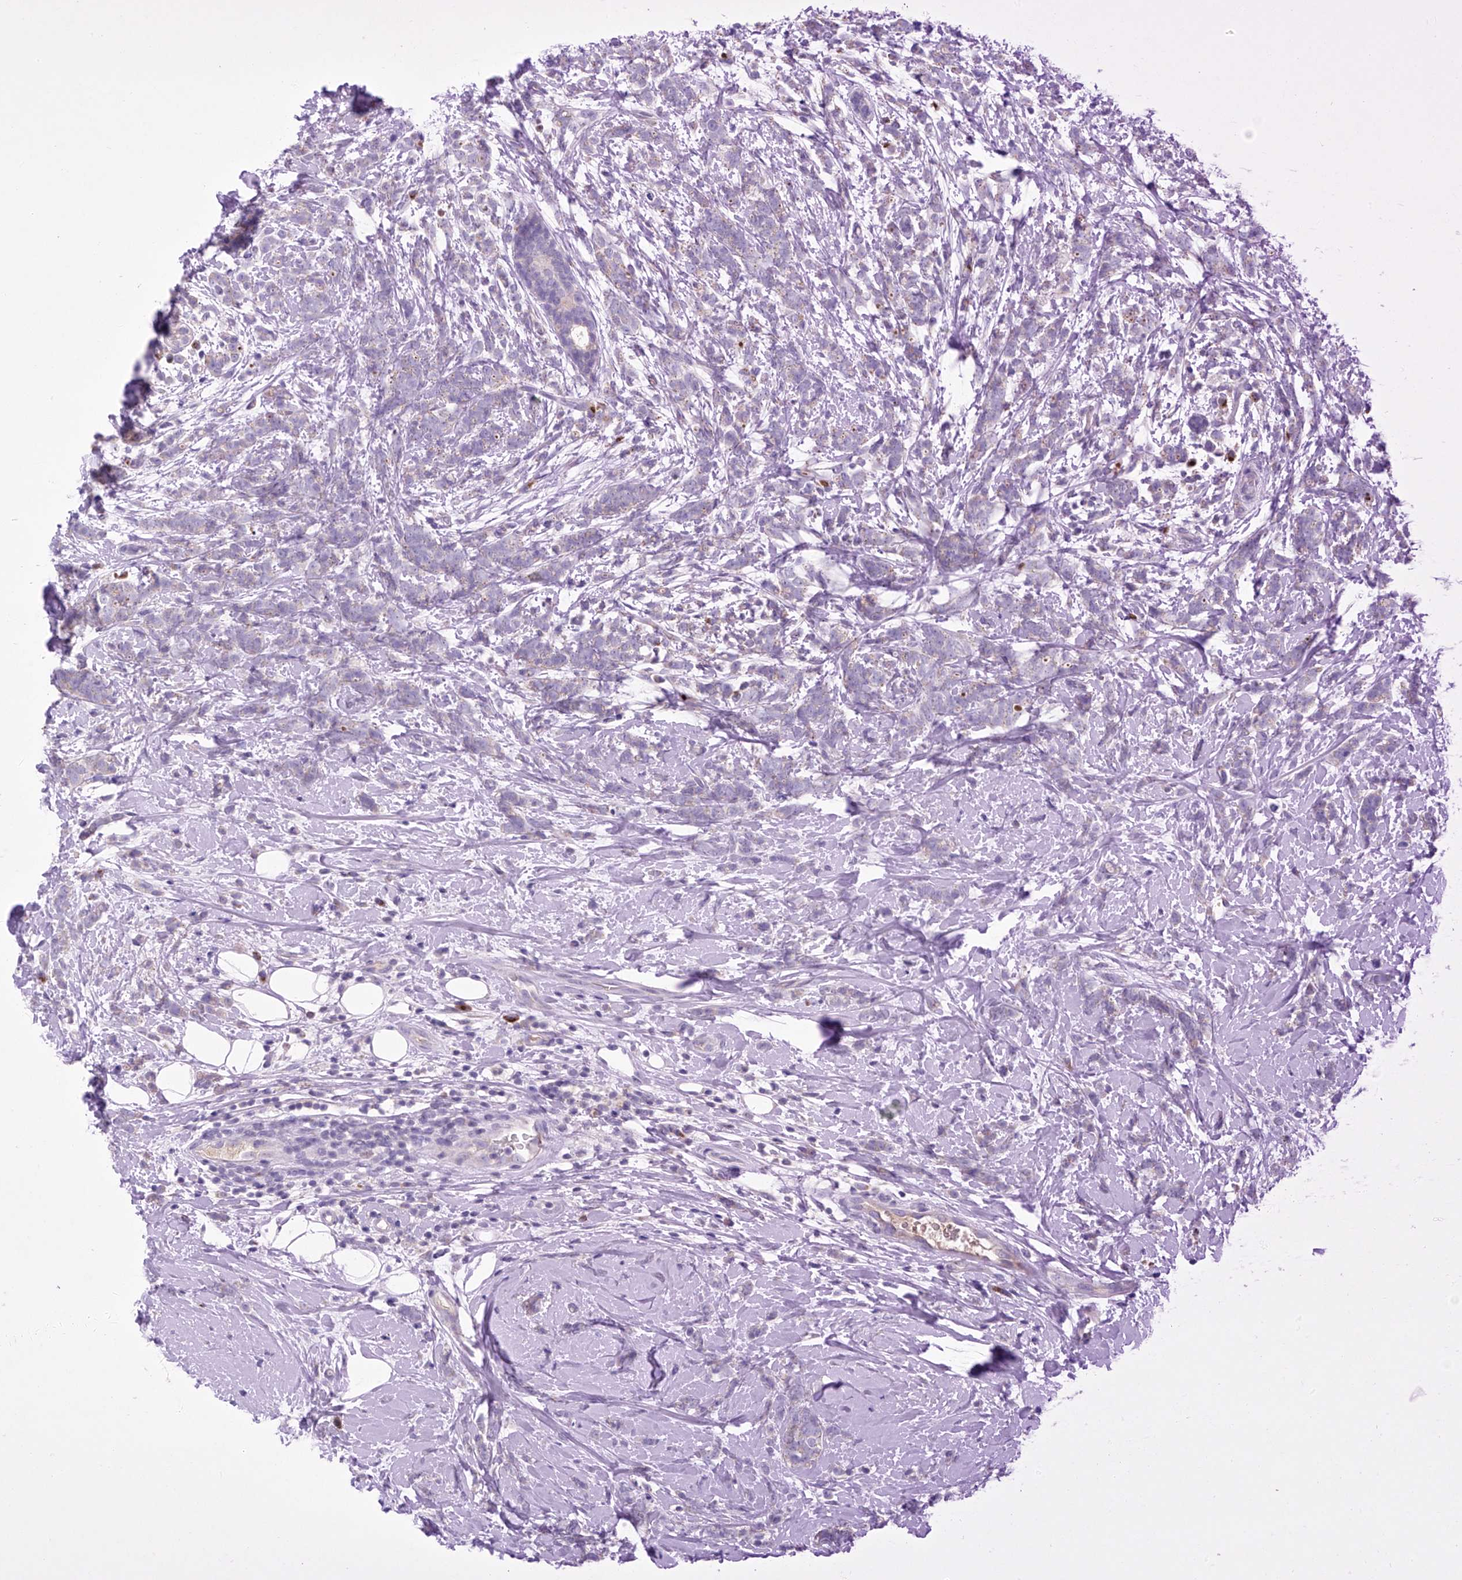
{"staining": {"intensity": "negative", "quantity": "none", "location": "none"}, "tissue": "breast cancer", "cell_type": "Tumor cells", "image_type": "cancer", "snomed": [{"axis": "morphology", "description": "Lobular carcinoma"}, {"axis": "topography", "description": "Breast"}], "caption": "Immunohistochemistry micrograph of neoplastic tissue: human lobular carcinoma (breast) stained with DAB (3,3'-diaminobenzidine) reveals no significant protein staining in tumor cells.", "gene": "SLCO4A1", "patient": {"sex": "female", "age": 58}}